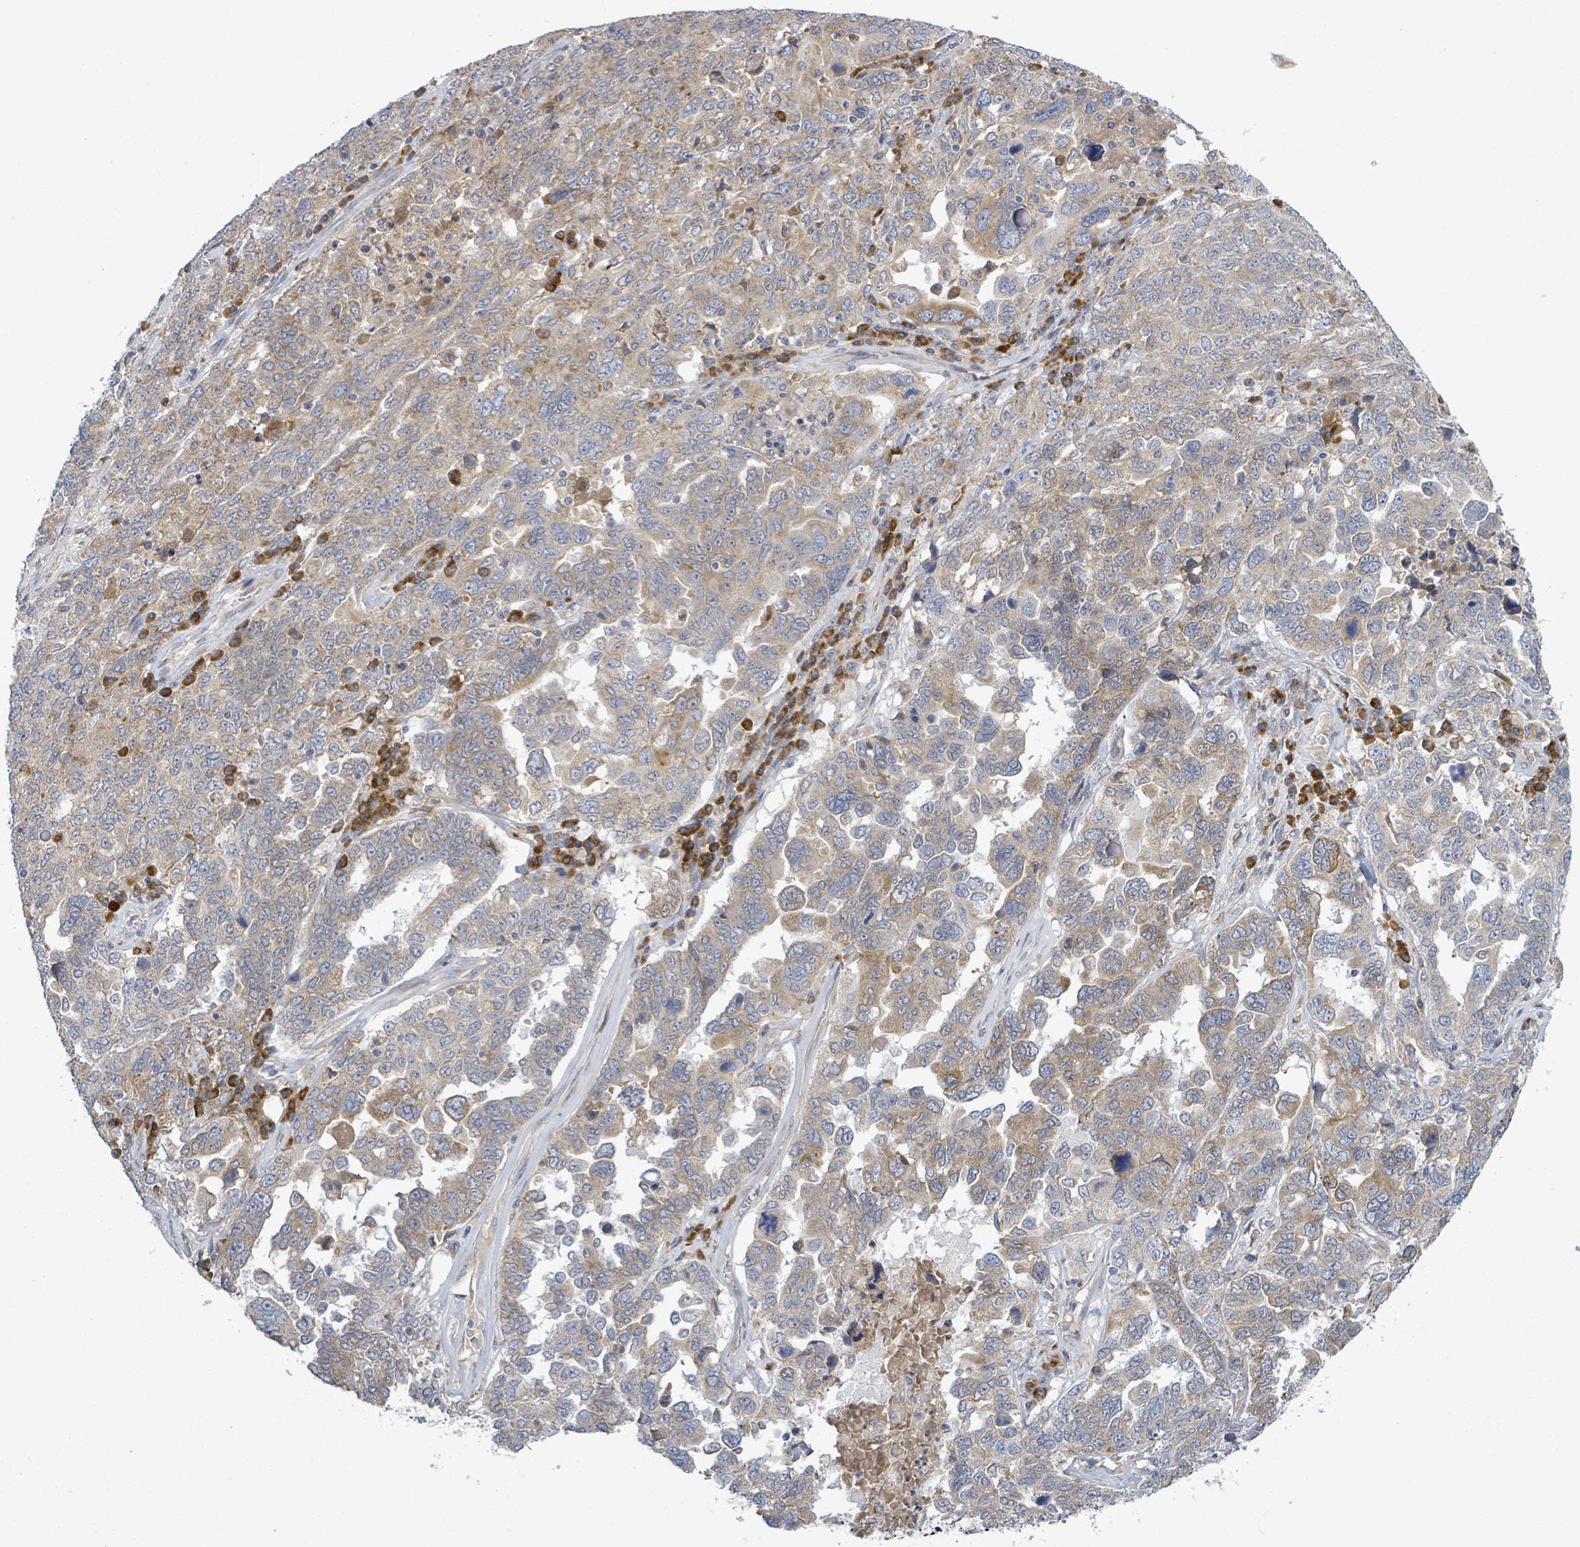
{"staining": {"intensity": "moderate", "quantity": "25%-75%", "location": "cytoplasmic/membranous"}, "tissue": "ovarian cancer", "cell_type": "Tumor cells", "image_type": "cancer", "snomed": [{"axis": "morphology", "description": "Carcinoma, endometroid"}, {"axis": "topography", "description": "Ovary"}], "caption": "The photomicrograph displays staining of ovarian cancer (endometroid carcinoma), revealing moderate cytoplasmic/membranous protein positivity (brown color) within tumor cells. (DAB IHC, brown staining for protein, blue staining for nuclei).", "gene": "ATP13A1", "patient": {"sex": "female", "age": 62}}